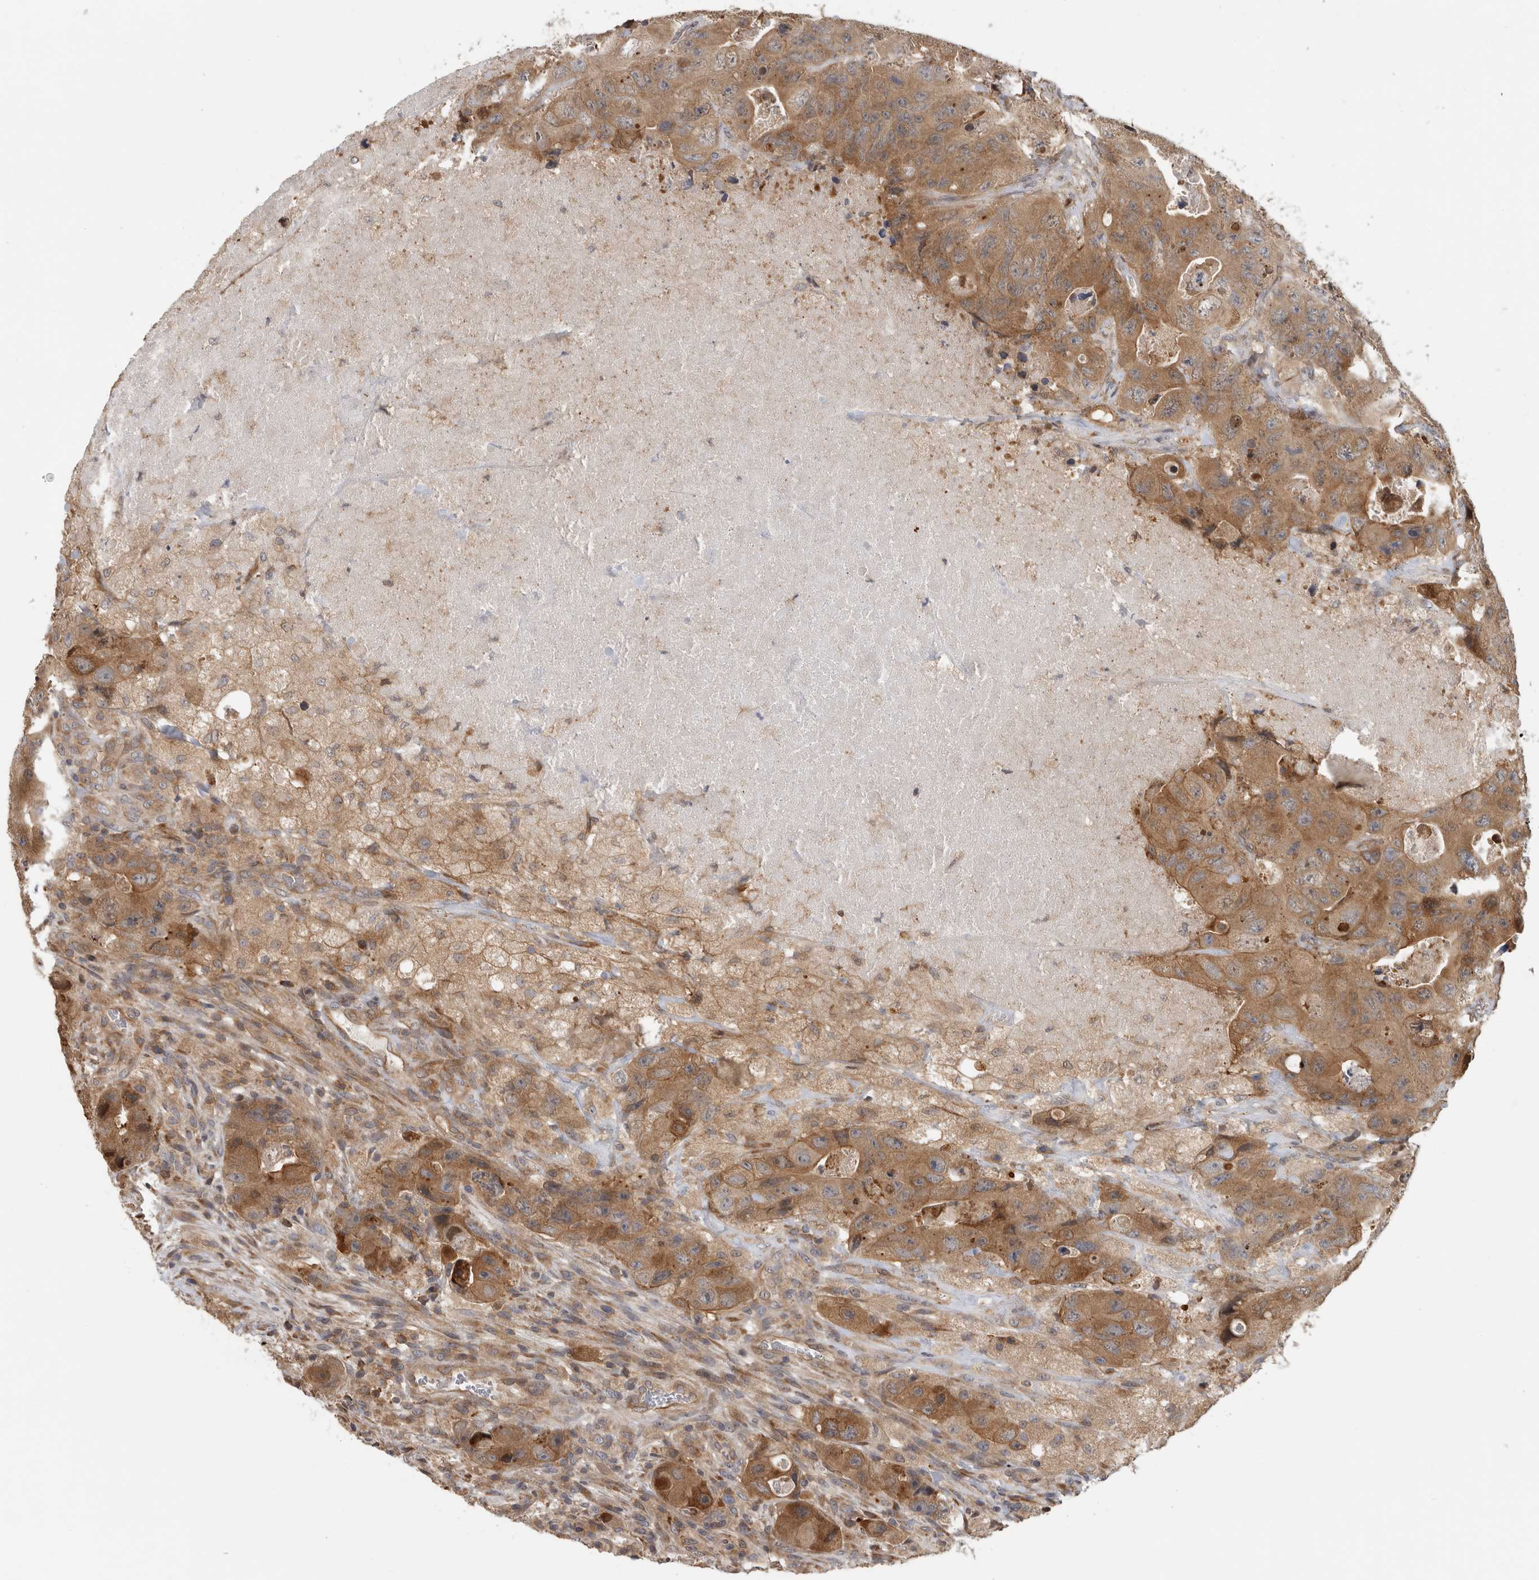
{"staining": {"intensity": "moderate", "quantity": ">75%", "location": "cytoplasmic/membranous"}, "tissue": "colorectal cancer", "cell_type": "Tumor cells", "image_type": "cancer", "snomed": [{"axis": "morphology", "description": "Adenocarcinoma, NOS"}, {"axis": "topography", "description": "Colon"}], "caption": "About >75% of tumor cells in human colorectal cancer (adenocarcinoma) show moderate cytoplasmic/membranous protein positivity as visualized by brown immunohistochemical staining.", "gene": "PARP6", "patient": {"sex": "female", "age": 46}}